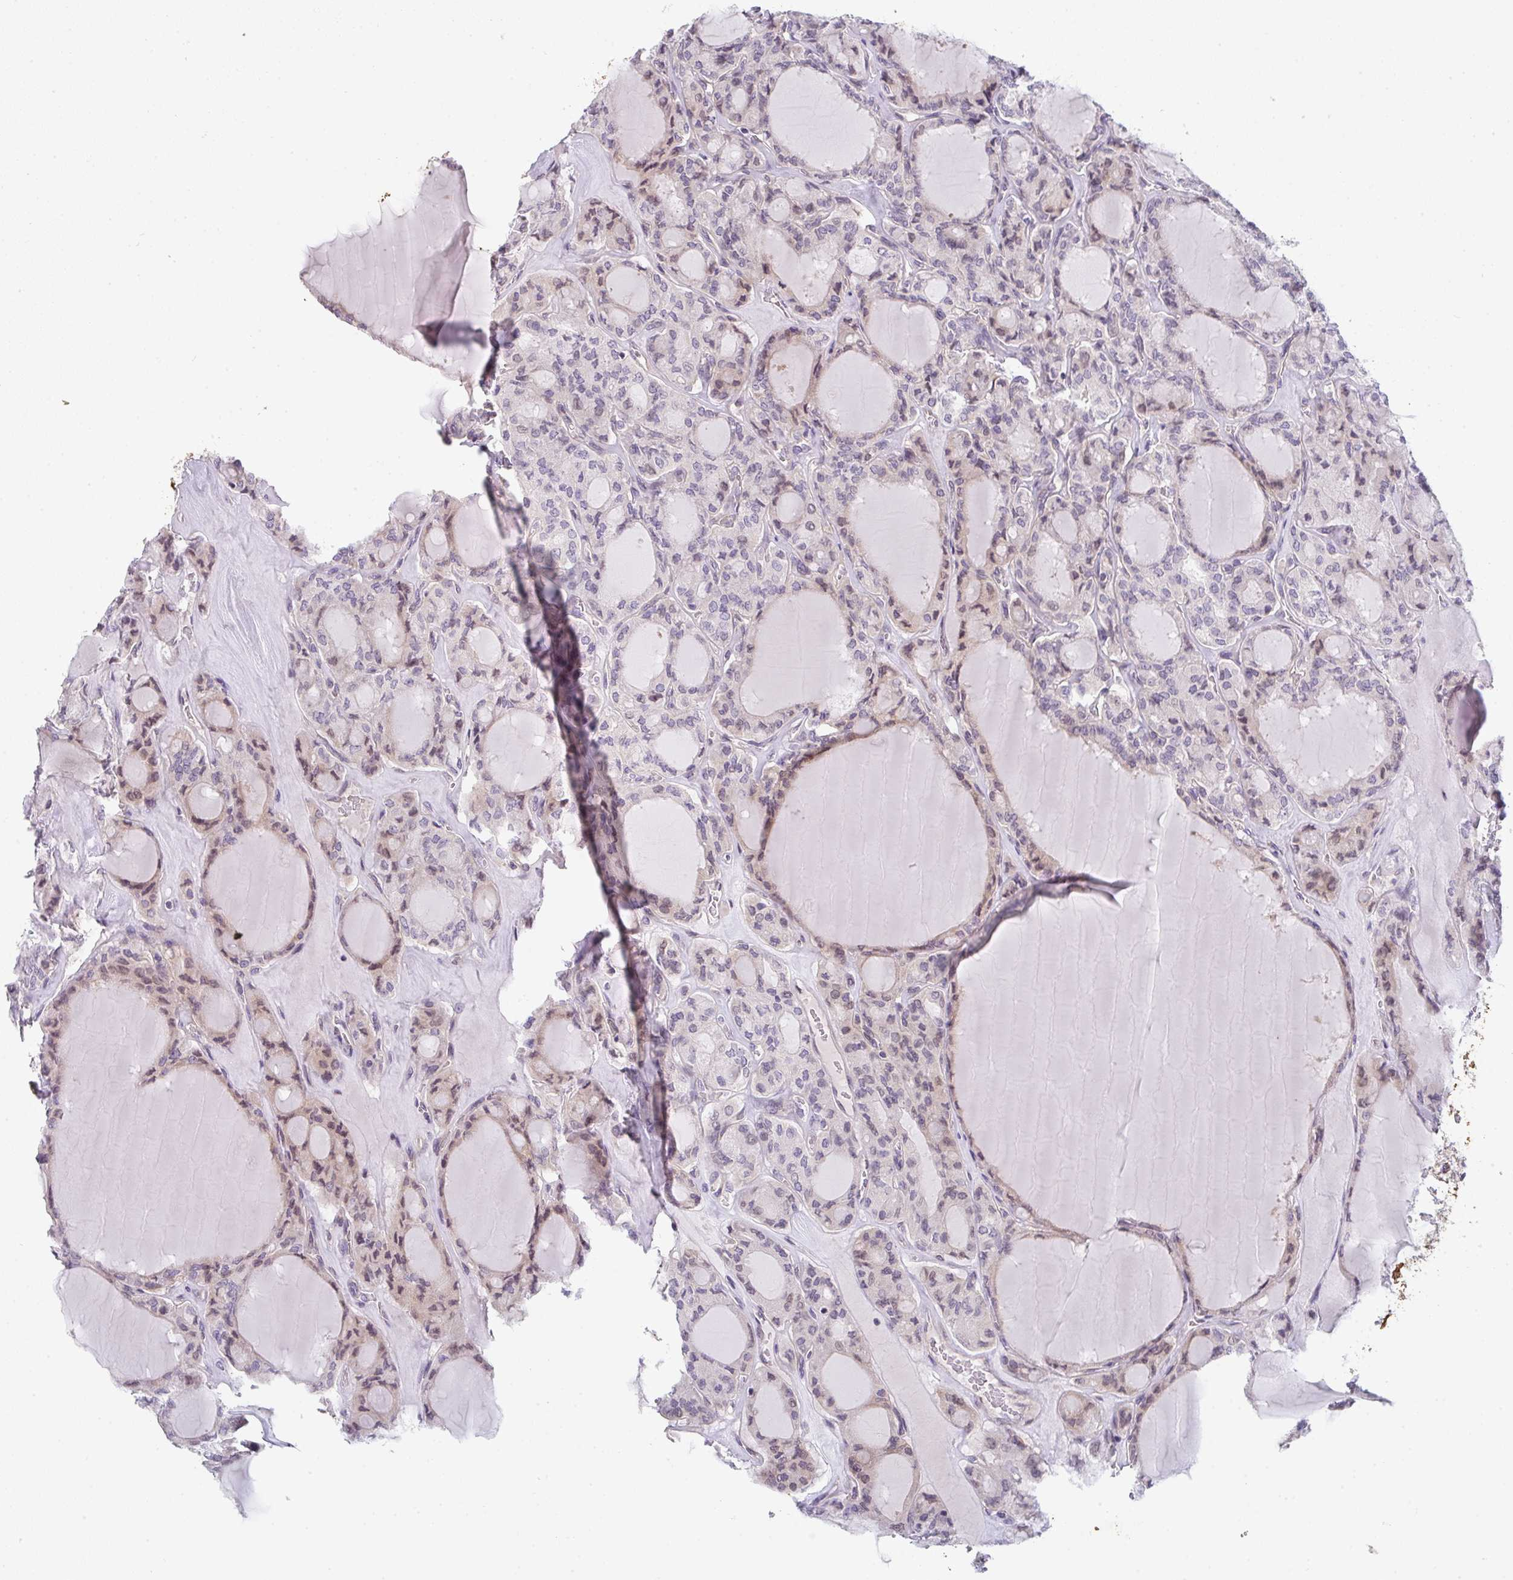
{"staining": {"intensity": "weak", "quantity": "<25%", "location": "cytoplasmic/membranous,nuclear"}, "tissue": "thyroid cancer", "cell_type": "Tumor cells", "image_type": "cancer", "snomed": [{"axis": "morphology", "description": "Follicular adenoma carcinoma, NOS"}, {"axis": "topography", "description": "Thyroid gland"}], "caption": "Immunohistochemistry (IHC) photomicrograph of neoplastic tissue: thyroid cancer (follicular adenoma carcinoma) stained with DAB shows no significant protein positivity in tumor cells.", "gene": "TNFRSF10A", "patient": {"sex": "female", "age": 63}}